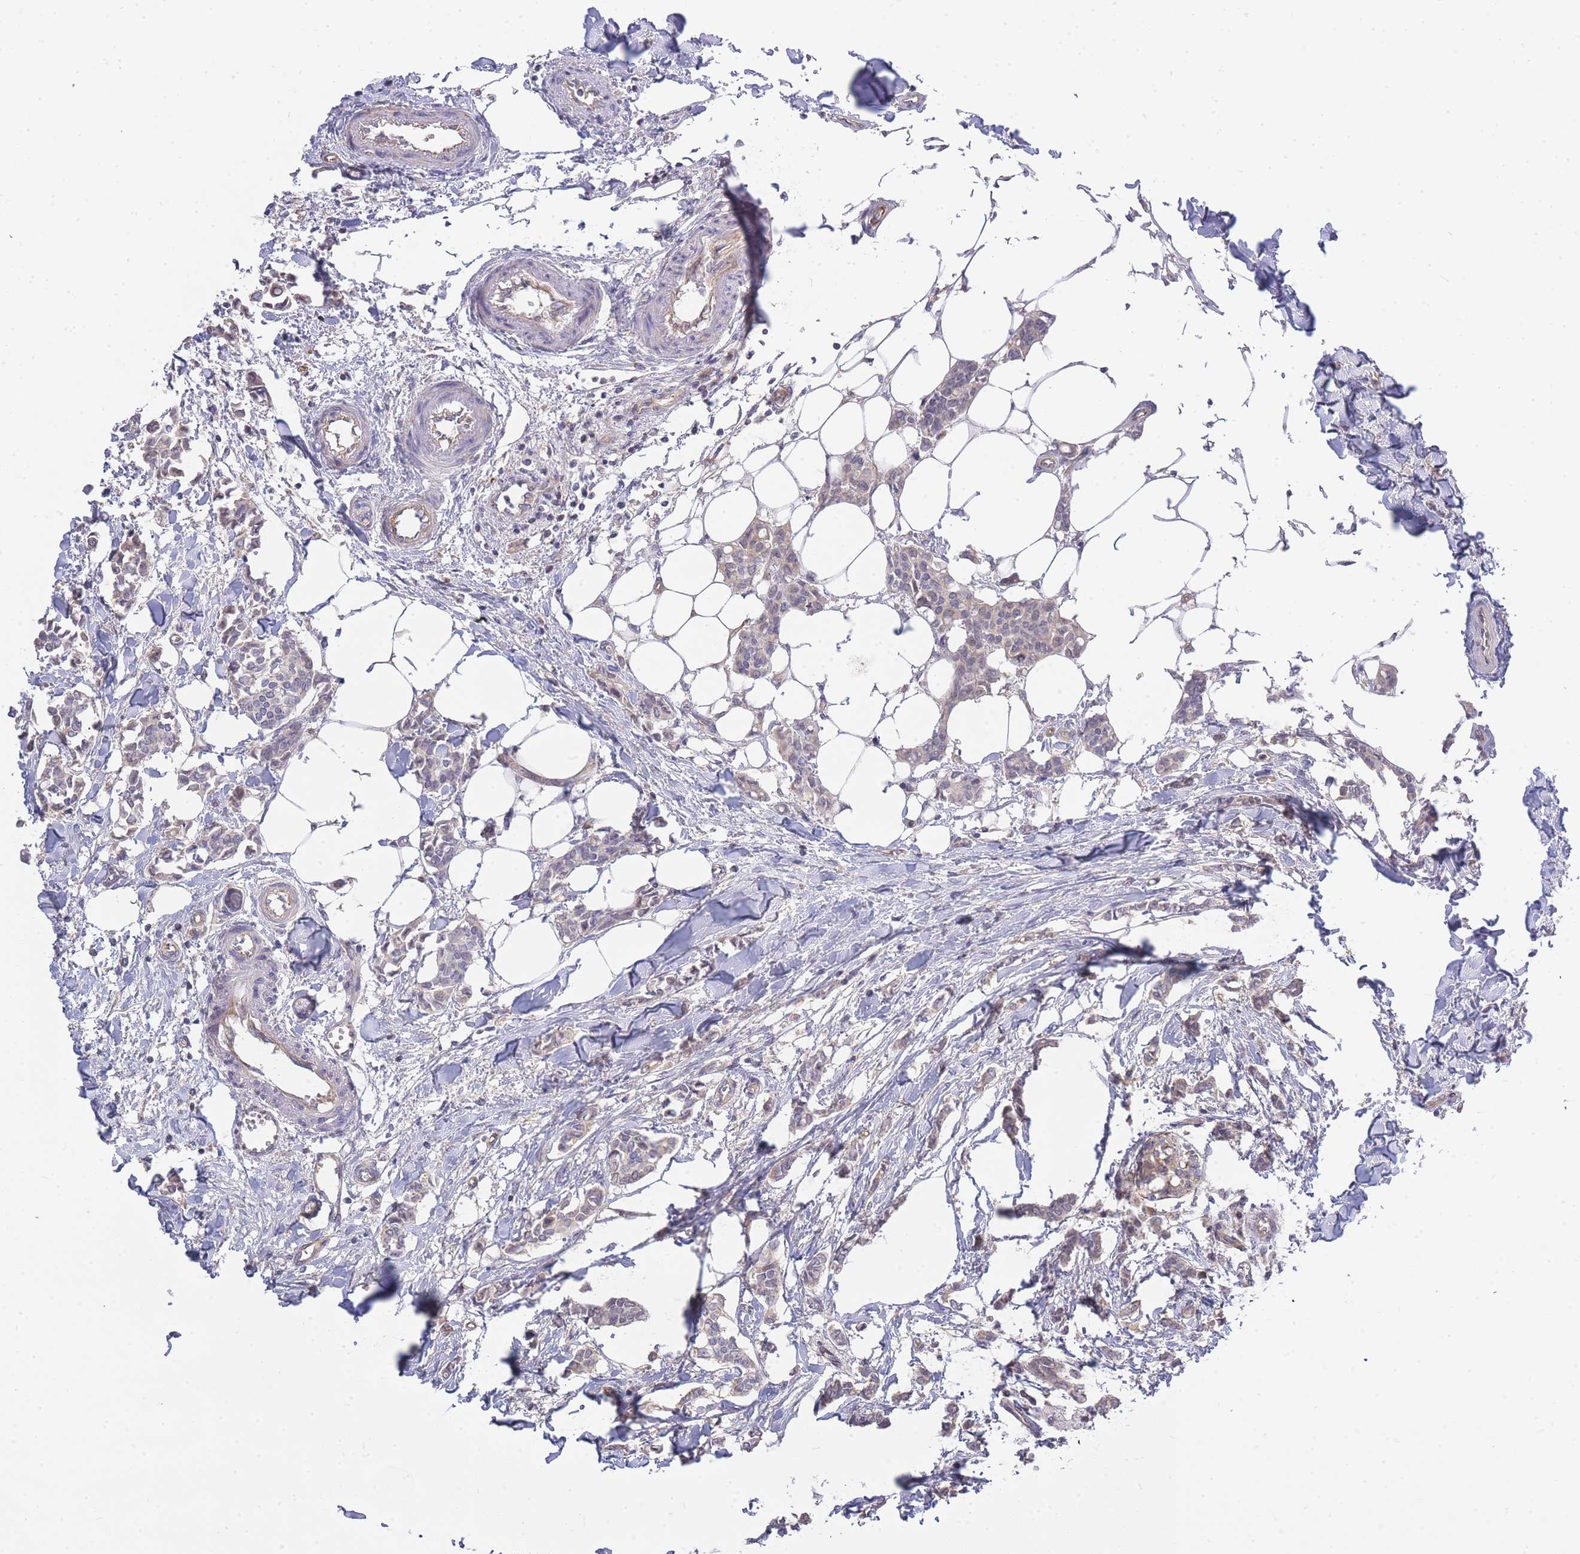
{"staining": {"intensity": "weak", "quantity": "25%-75%", "location": "cytoplasmic/membranous"}, "tissue": "breast cancer", "cell_type": "Tumor cells", "image_type": "cancer", "snomed": [{"axis": "morphology", "description": "Duct carcinoma"}, {"axis": "topography", "description": "Breast"}], "caption": "Invasive ductal carcinoma (breast) stained for a protein (brown) reveals weak cytoplasmic/membranous positive positivity in about 25%-75% of tumor cells.", "gene": "C19orf25", "patient": {"sex": "female", "age": 41}}